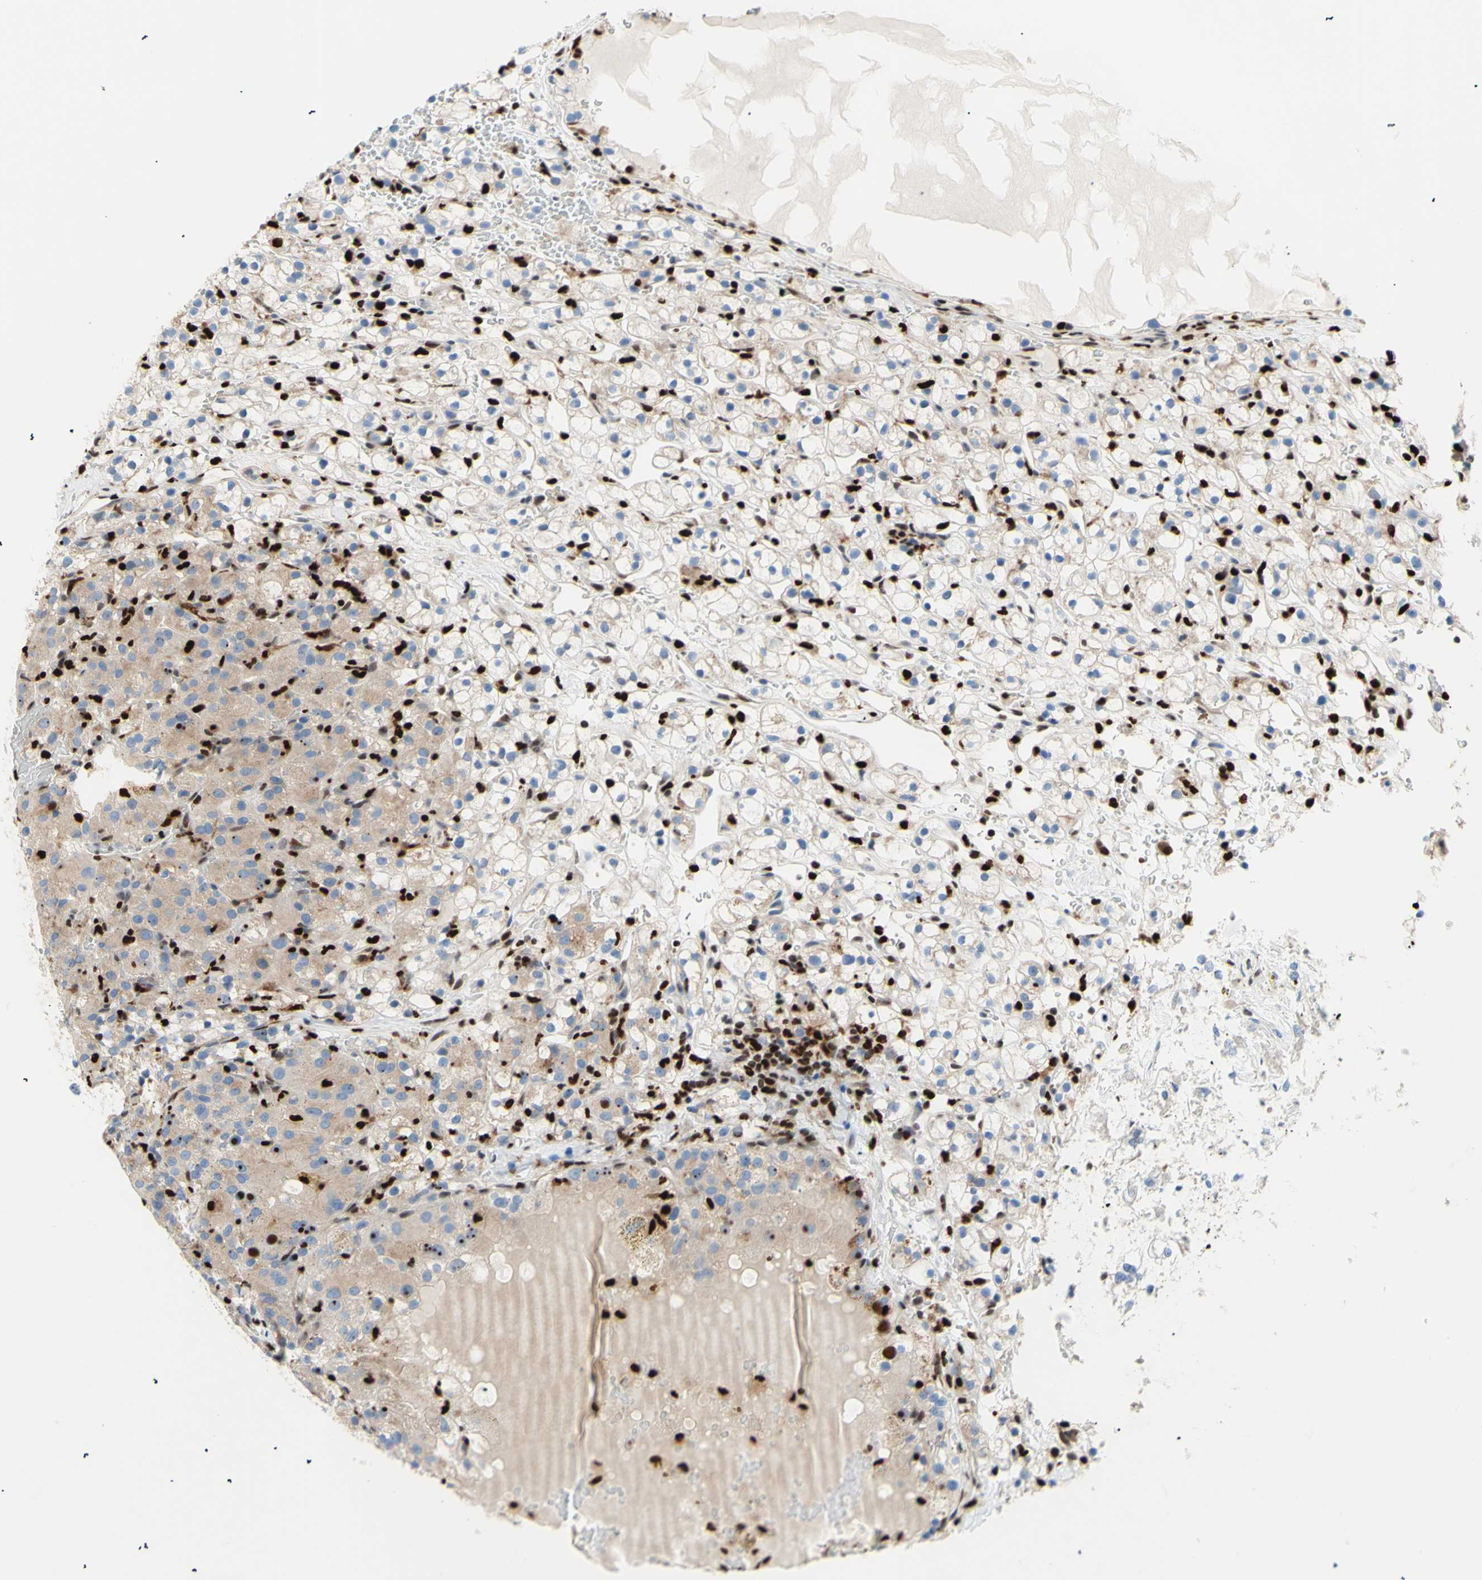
{"staining": {"intensity": "weak", "quantity": ">75%", "location": "cytoplasmic/membranous"}, "tissue": "renal cancer", "cell_type": "Tumor cells", "image_type": "cancer", "snomed": [{"axis": "morphology", "description": "Adenocarcinoma, NOS"}, {"axis": "topography", "description": "Kidney"}], "caption": "Brown immunohistochemical staining in human renal cancer (adenocarcinoma) reveals weak cytoplasmic/membranous staining in approximately >75% of tumor cells.", "gene": "EED", "patient": {"sex": "male", "age": 61}}